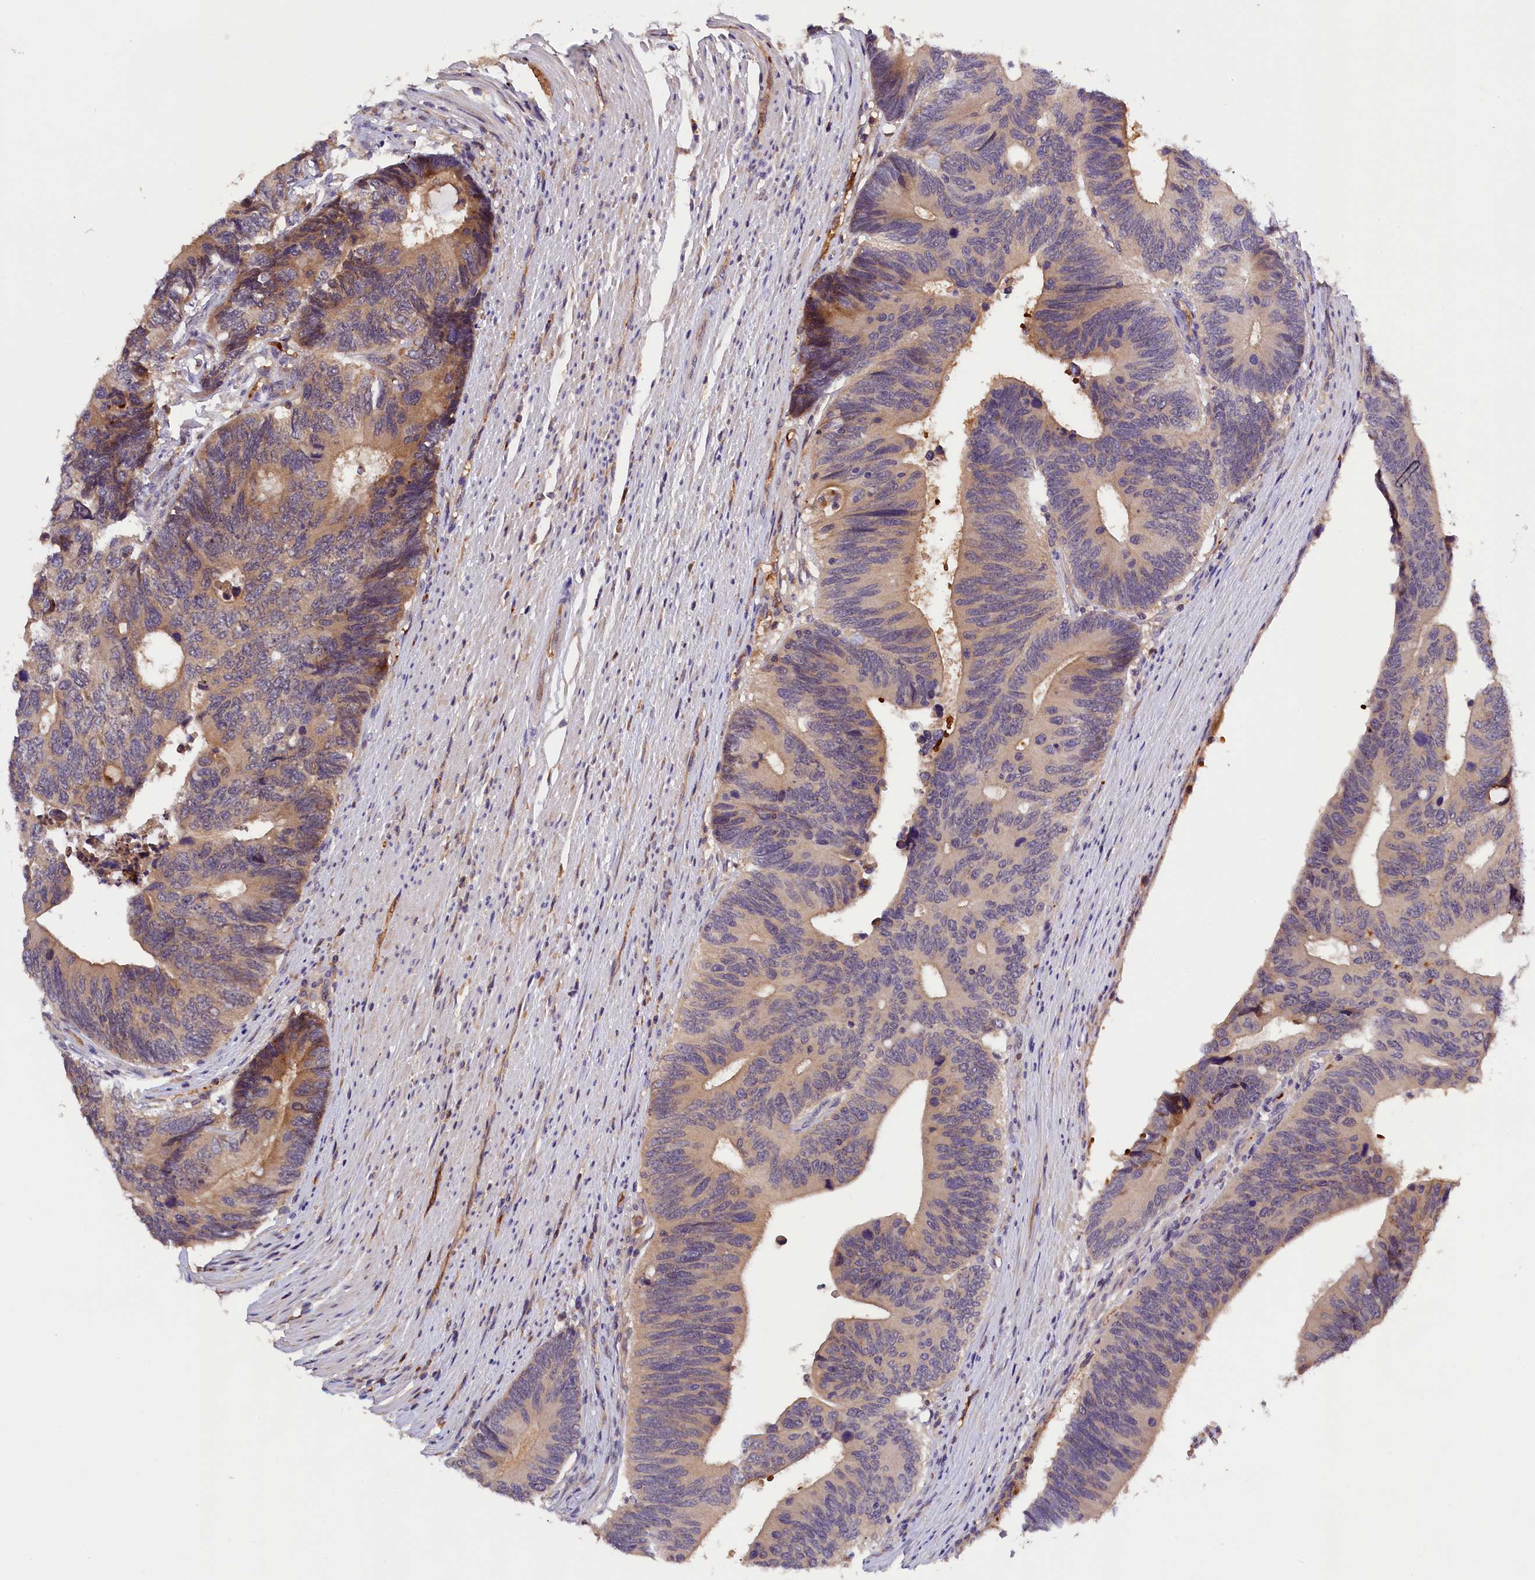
{"staining": {"intensity": "weak", "quantity": "25%-75%", "location": "cytoplasmic/membranous"}, "tissue": "colorectal cancer", "cell_type": "Tumor cells", "image_type": "cancer", "snomed": [{"axis": "morphology", "description": "Adenocarcinoma, NOS"}, {"axis": "topography", "description": "Colon"}], "caption": "Colorectal adenocarcinoma tissue exhibits weak cytoplasmic/membranous staining in about 25%-75% of tumor cells, visualized by immunohistochemistry.", "gene": "PHAF1", "patient": {"sex": "male", "age": 87}}